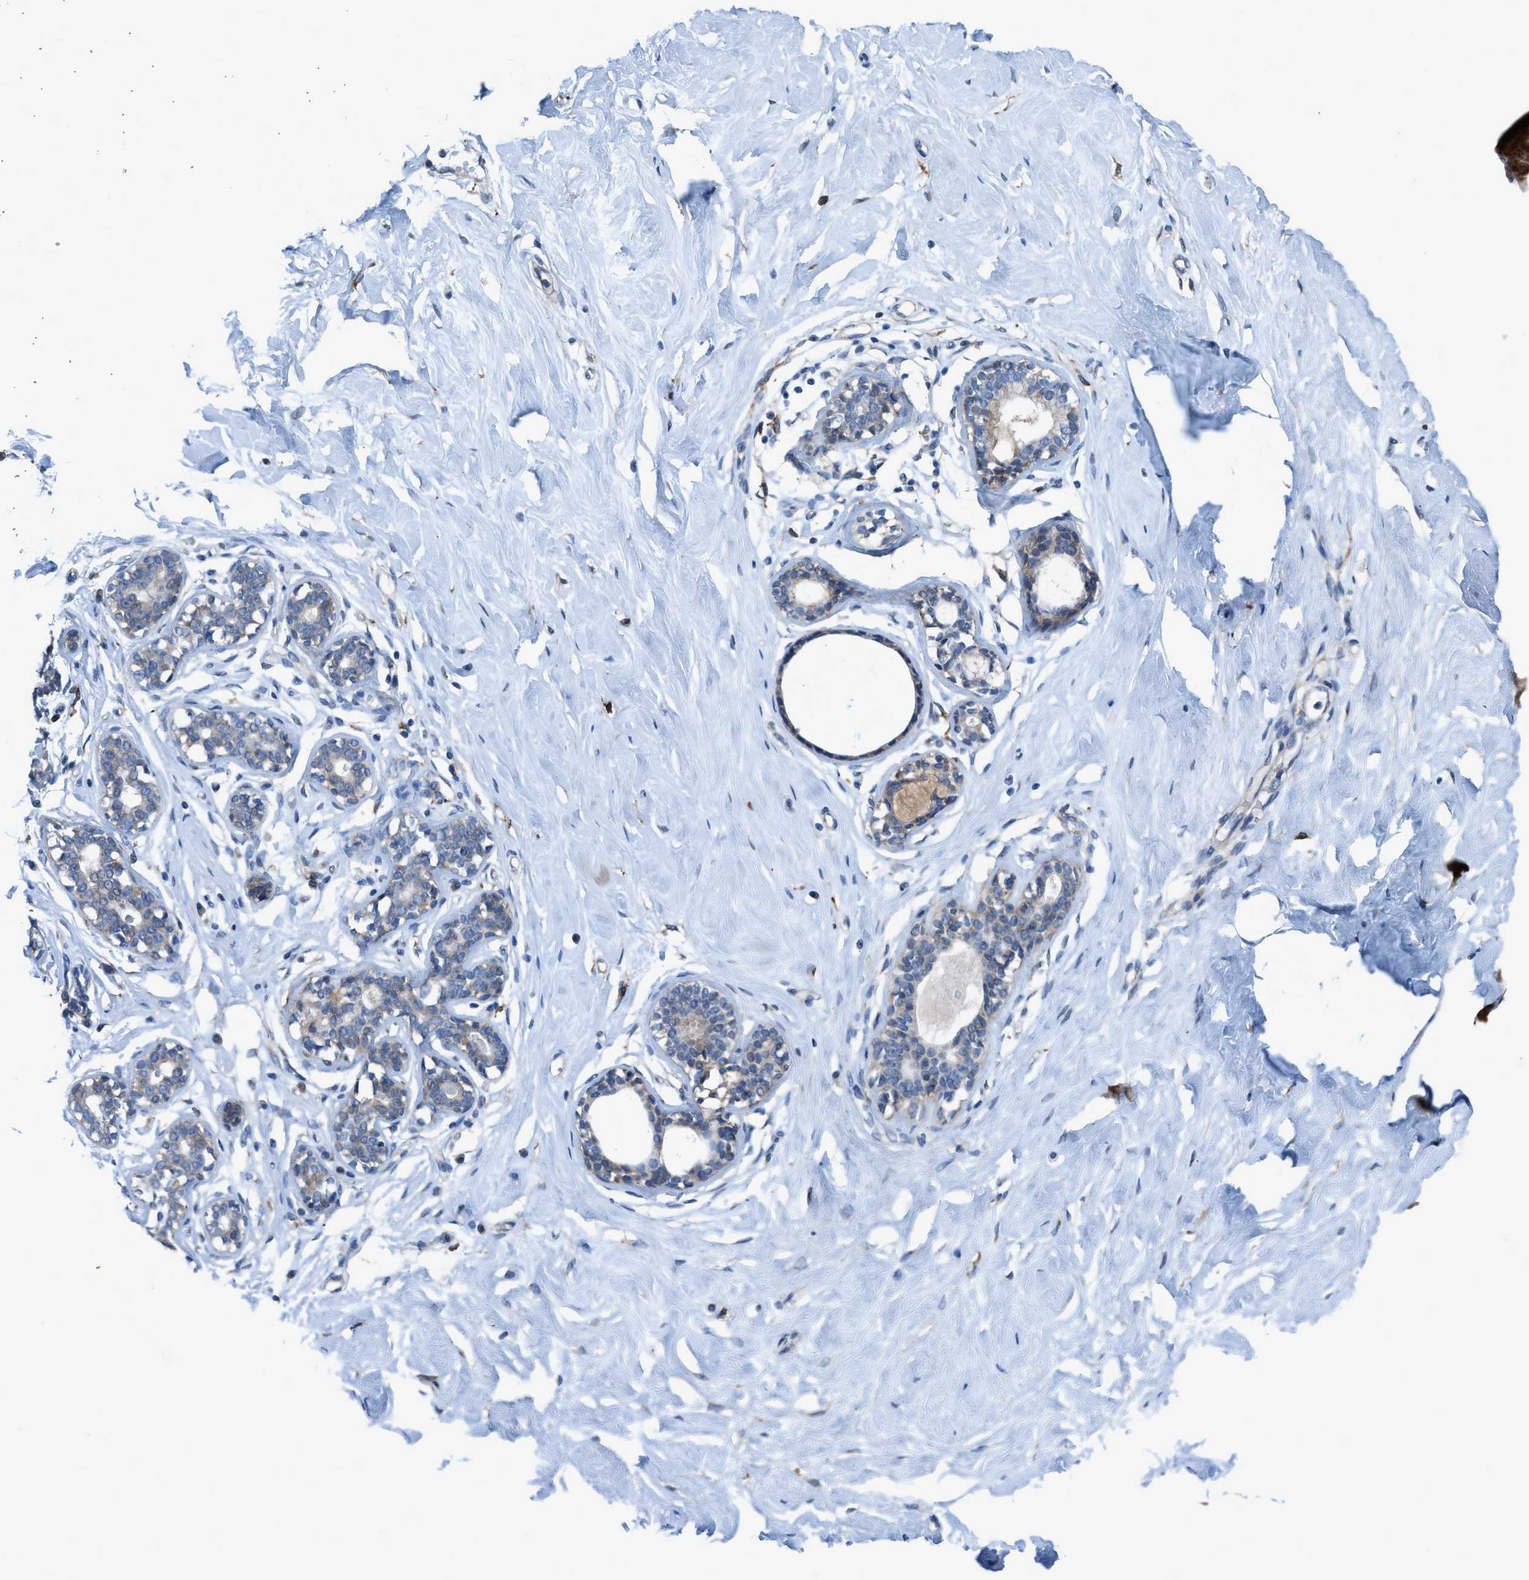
{"staining": {"intensity": "weak", "quantity": "<25%", "location": "cytoplasmic/membranous"}, "tissue": "breast", "cell_type": "Adipocytes", "image_type": "normal", "snomed": [{"axis": "morphology", "description": "Normal tissue, NOS"}, {"axis": "topography", "description": "Breast"}], "caption": "This is a histopathology image of immunohistochemistry (IHC) staining of normal breast, which shows no positivity in adipocytes.", "gene": "EGFR", "patient": {"sex": "female", "age": 23}}